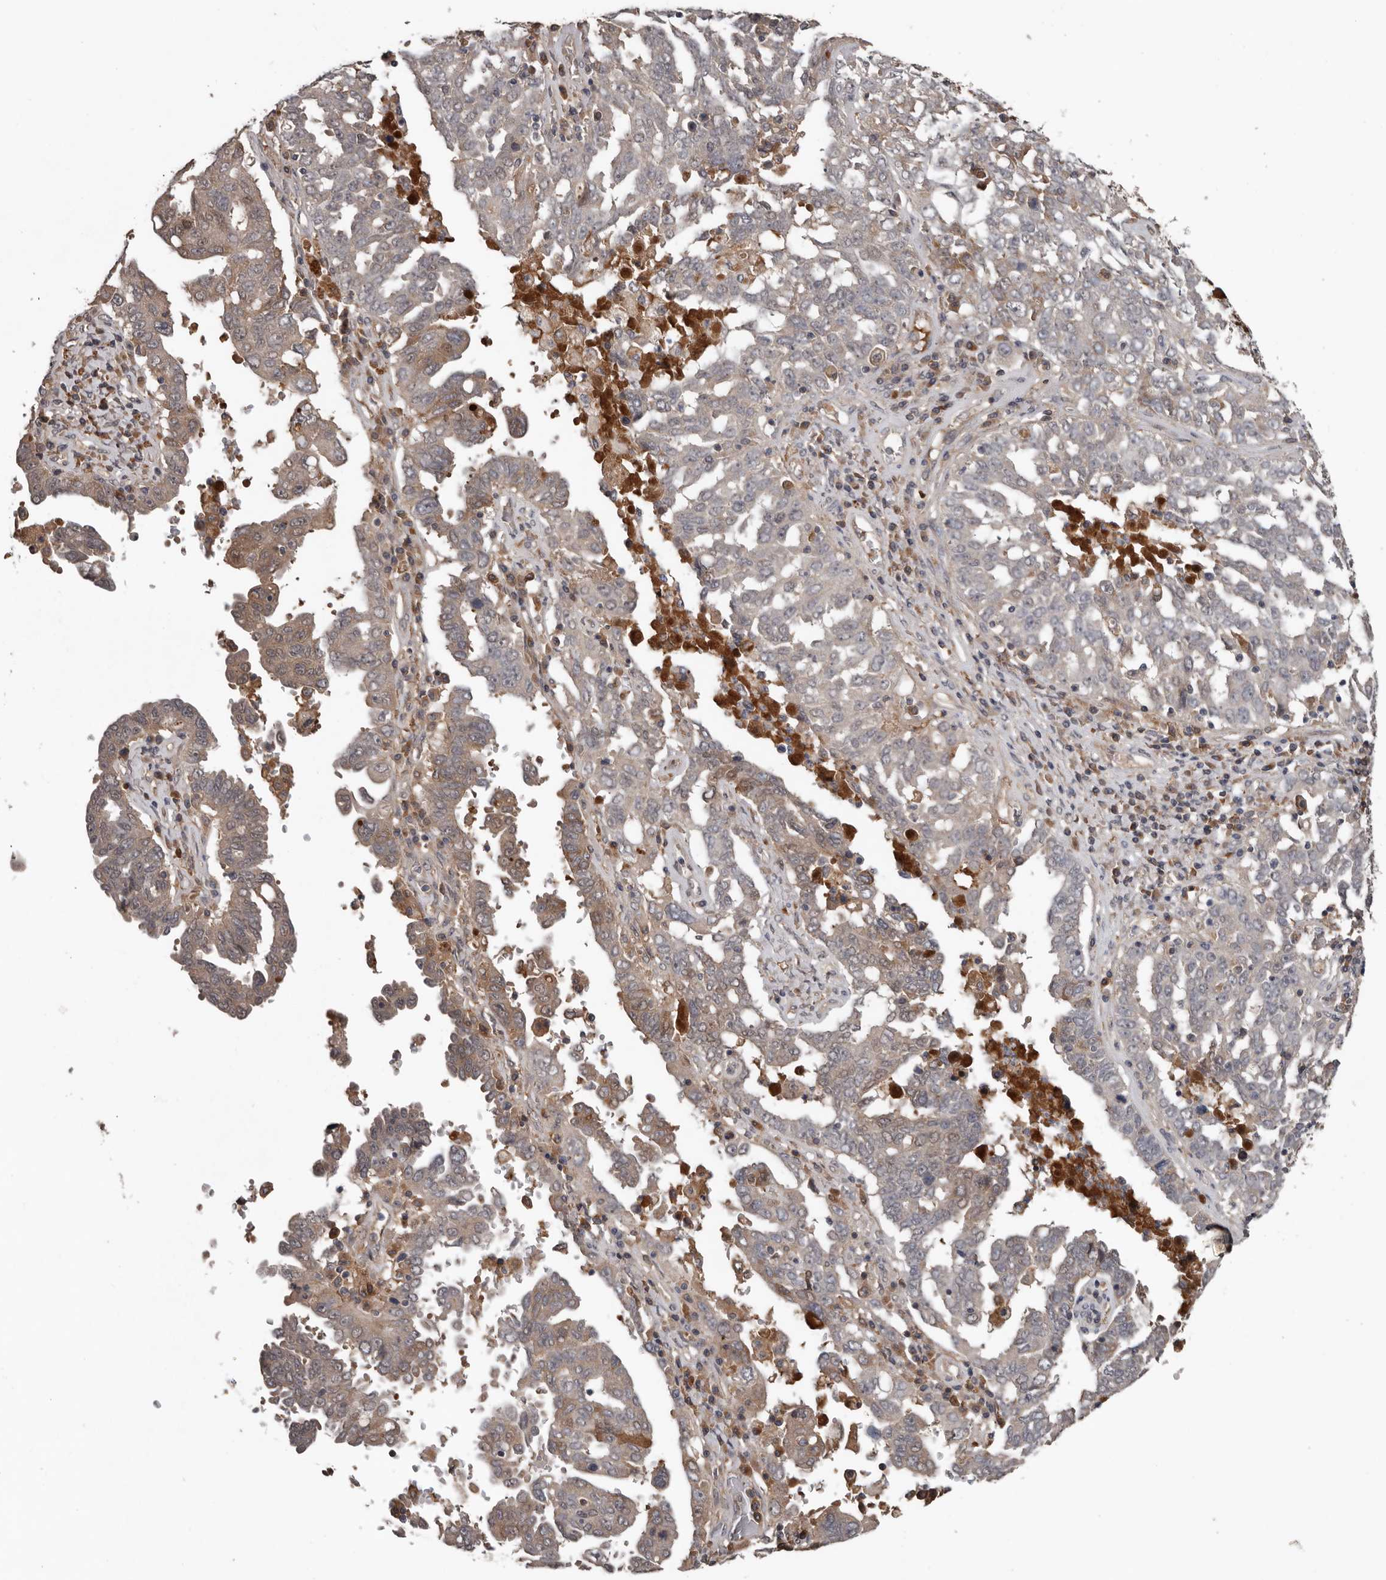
{"staining": {"intensity": "weak", "quantity": "<25%", "location": "cytoplasmic/membranous"}, "tissue": "ovarian cancer", "cell_type": "Tumor cells", "image_type": "cancer", "snomed": [{"axis": "morphology", "description": "Carcinoma, endometroid"}, {"axis": "topography", "description": "Ovary"}], "caption": "Tumor cells are negative for brown protein staining in endometroid carcinoma (ovarian). (Brightfield microscopy of DAB IHC at high magnification).", "gene": "DNAJB4", "patient": {"sex": "female", "age": 62}}